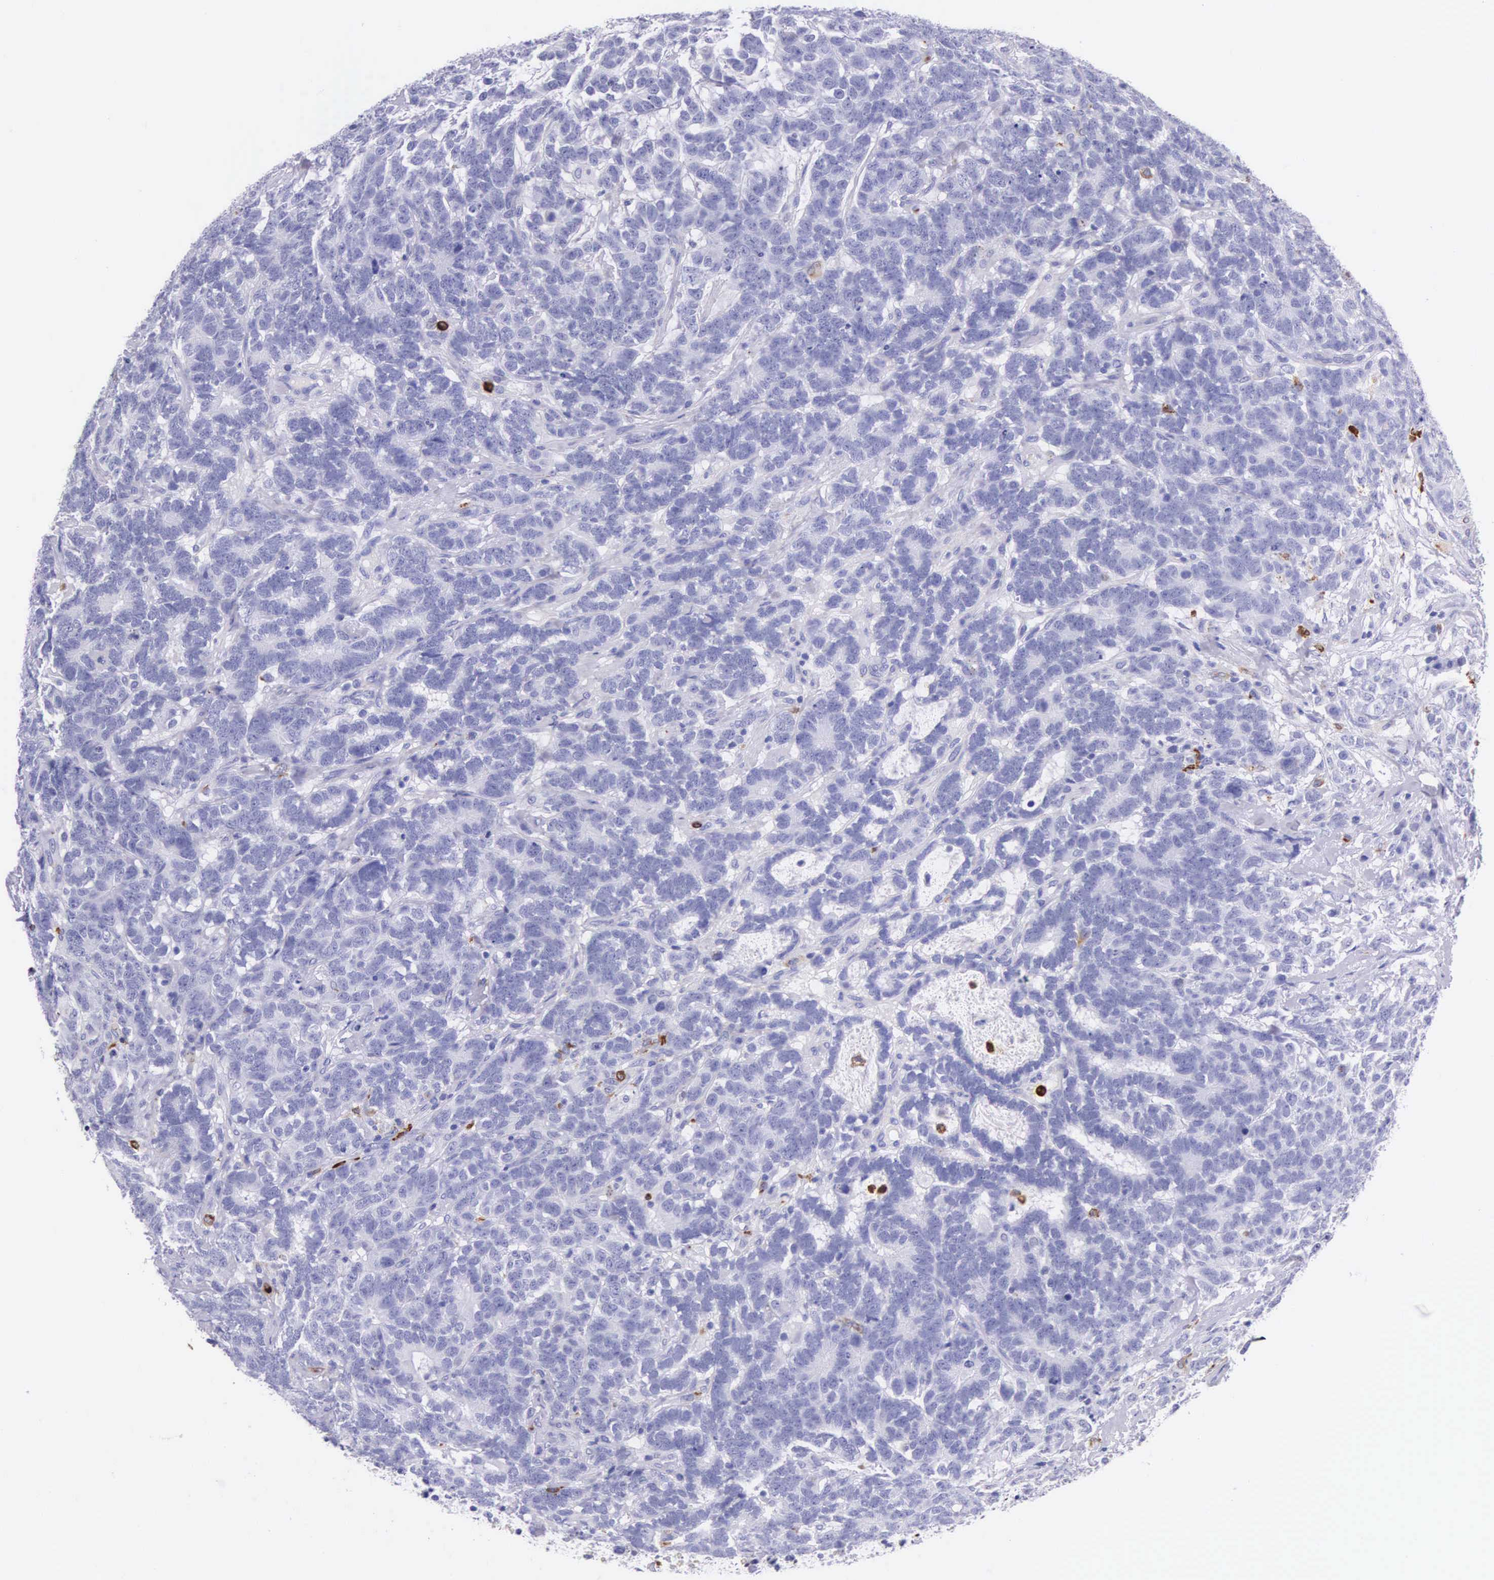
{"staining": {"intensity": "negative", "quantity": "none", "location": "none"}, "tissue": "testis cancer", "cell_type": "Tumor cells", "image_type": "cancer", "snomed": [{"axis": "morphology", "description": "Carcinoma, Embryonal, NOS"}, {"axis": "topography", "description": "Testis"}], "caption": "This is an IHC histopathology image of human embryonal carcinoma (testis). There is no staining in tumor cells.", "gene": "FCN1", "patient": {"sex": "male", "age": 26}}